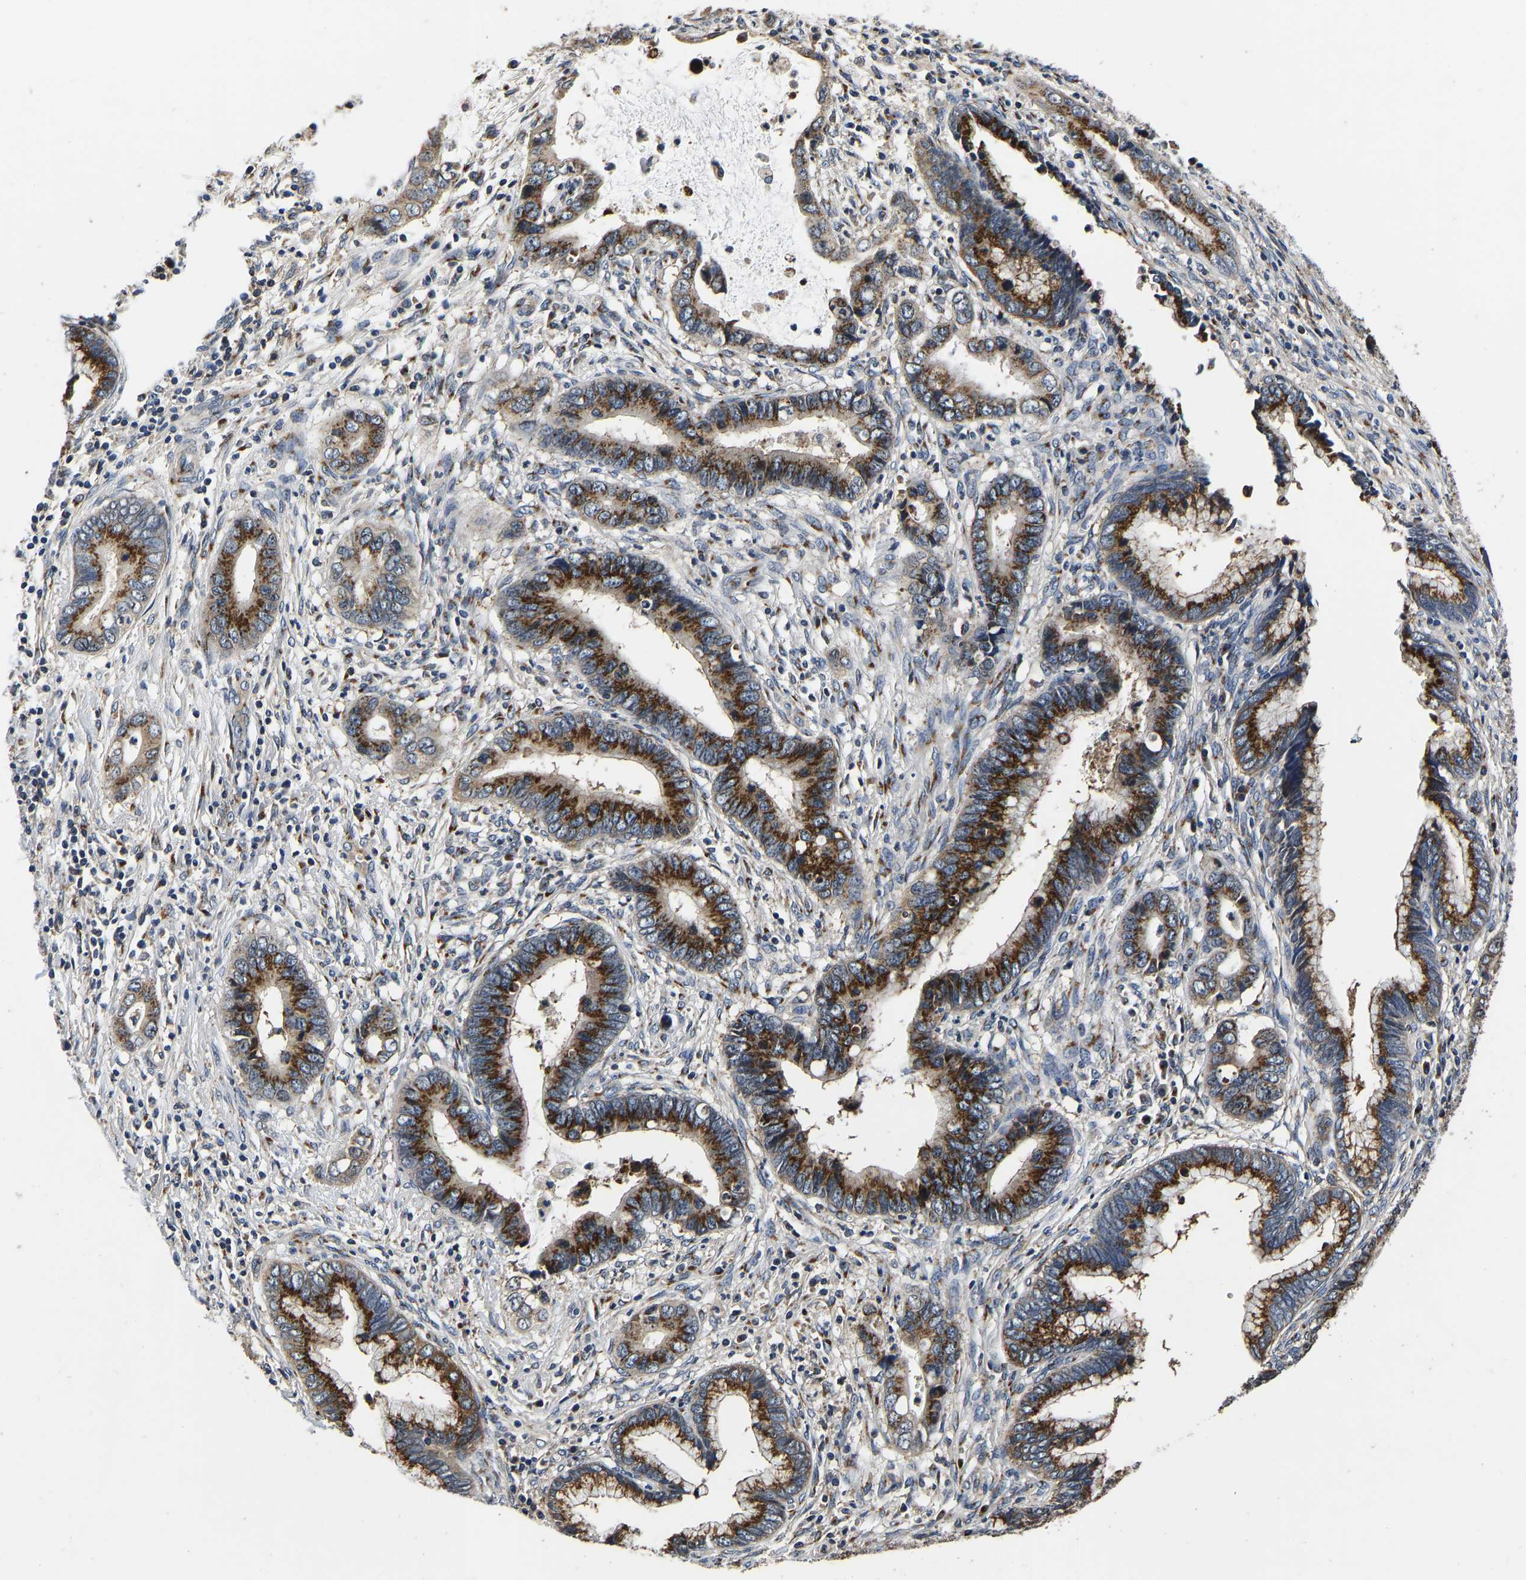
{"staining": {"intensity": "strong", "quantity": ">75%", "location": "cytoplasmic/membranous"}, "tissue": "cervical cancer", "cell_type": "Tumor cells", "image_type": "cancer", "snomed": [{"axis": "morphology", "description": "Adenocarcinoma, NOS"}, {"axis": "topography", "description": "Cervix"}], "caption": "Tumor cells demonstrate strong cytoplasmic/membranous staining in about >75% of cells in cervical cancer (adenocarcinoma).", "gene": "RABAC1", "patient": {"sex": "female", "age": 44}}